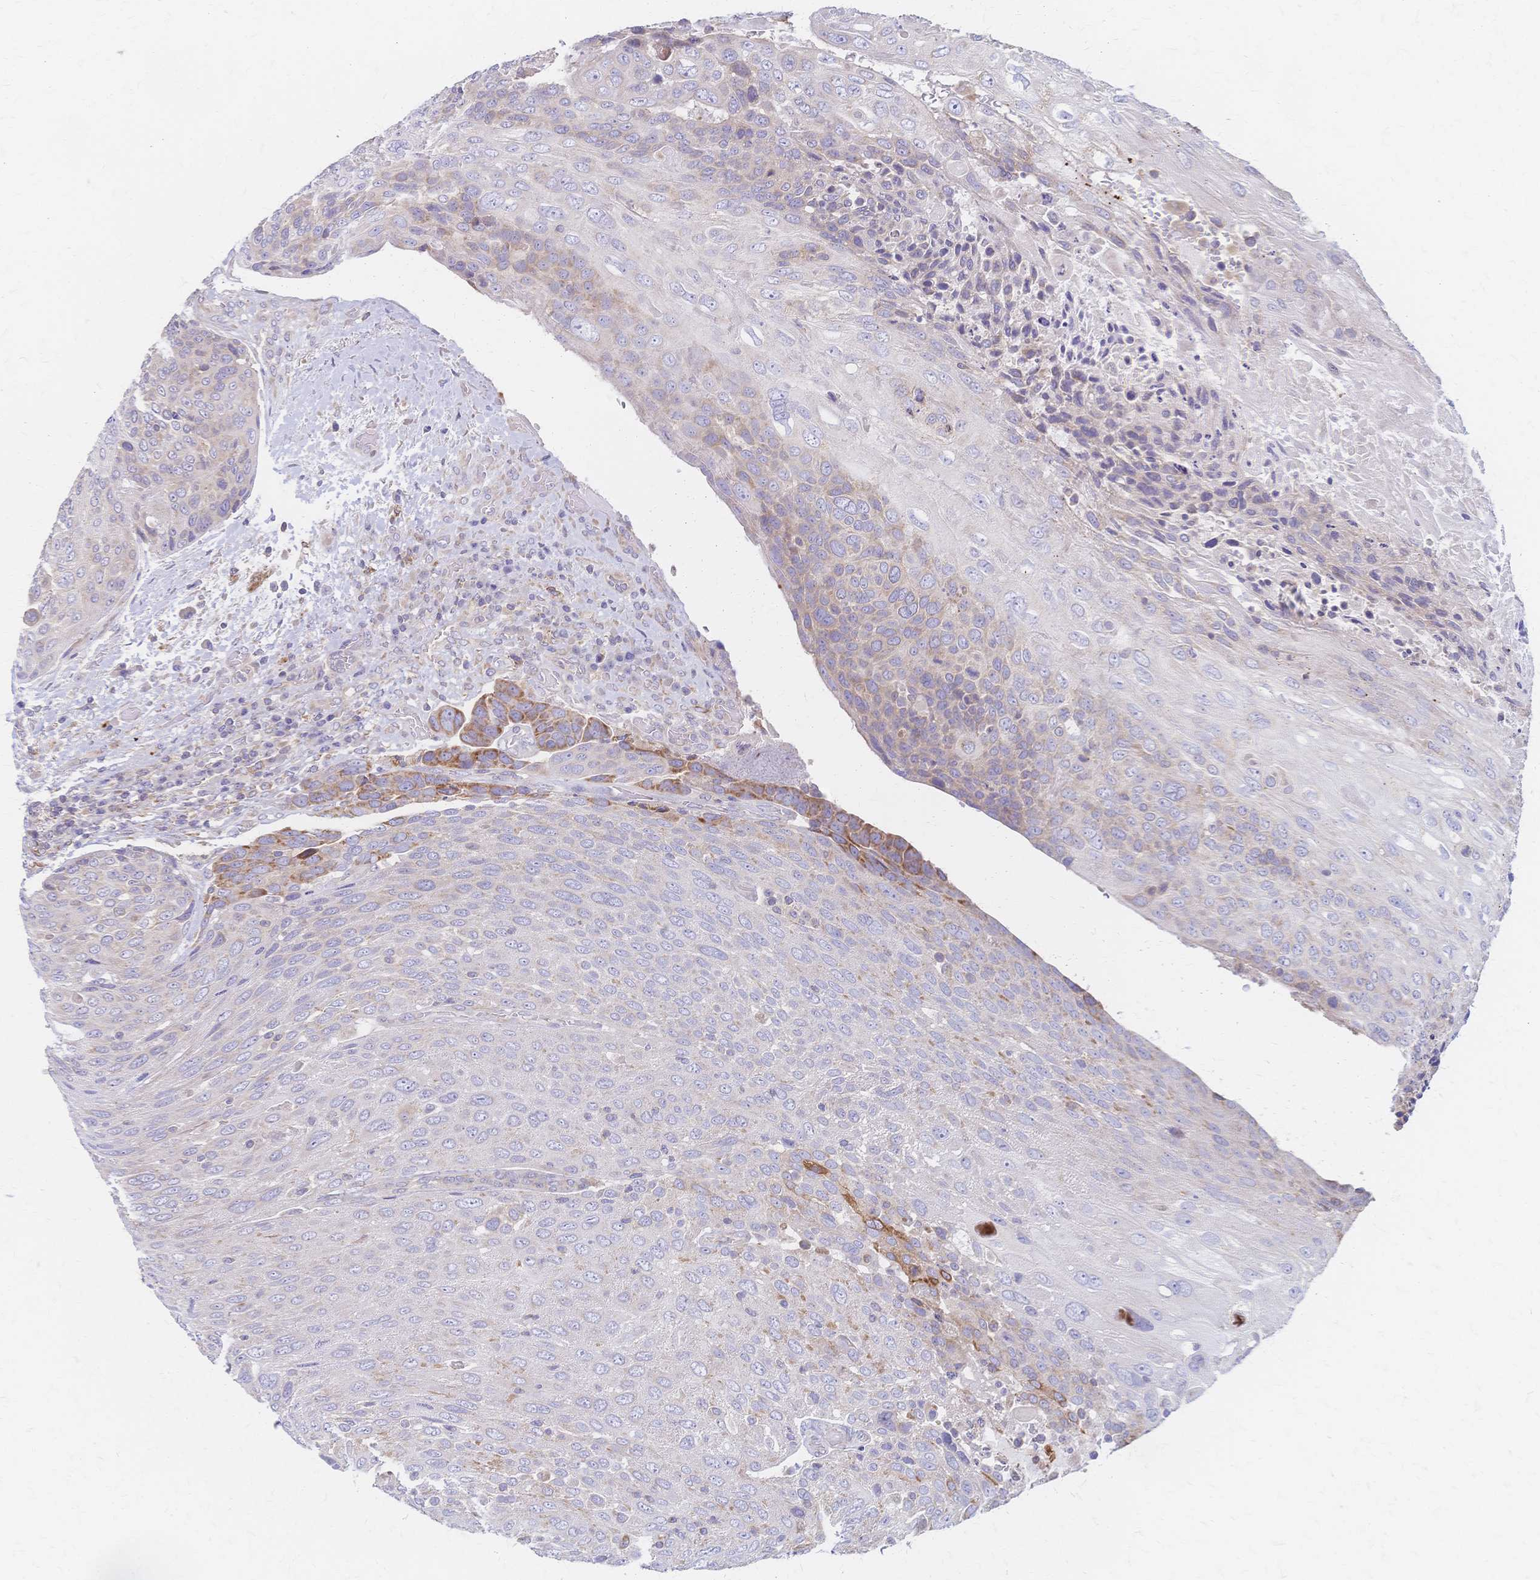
{"staining": {"intensity": "moderate", "quantity": "<25%", "location": "cytoplasmic/membranous"}, "tissue": "urothelial cancer", "cell_type": "Tumor cells", "image_type": "cancer", "snomed": [{"axis": "morphology", "description": "Urothelial carcinoma, High grade"}, {"axis": "topography", "description": "Urinary bladder"}], "caption": "There is low levels of moderate cytoplasmic/membranous staining in tumor cells of urothelial cancer, as demonstrated by immunohistochemical staining (brown color).", "gene": "CYB5A", "patient": {"sex": "female", "age": 70}}